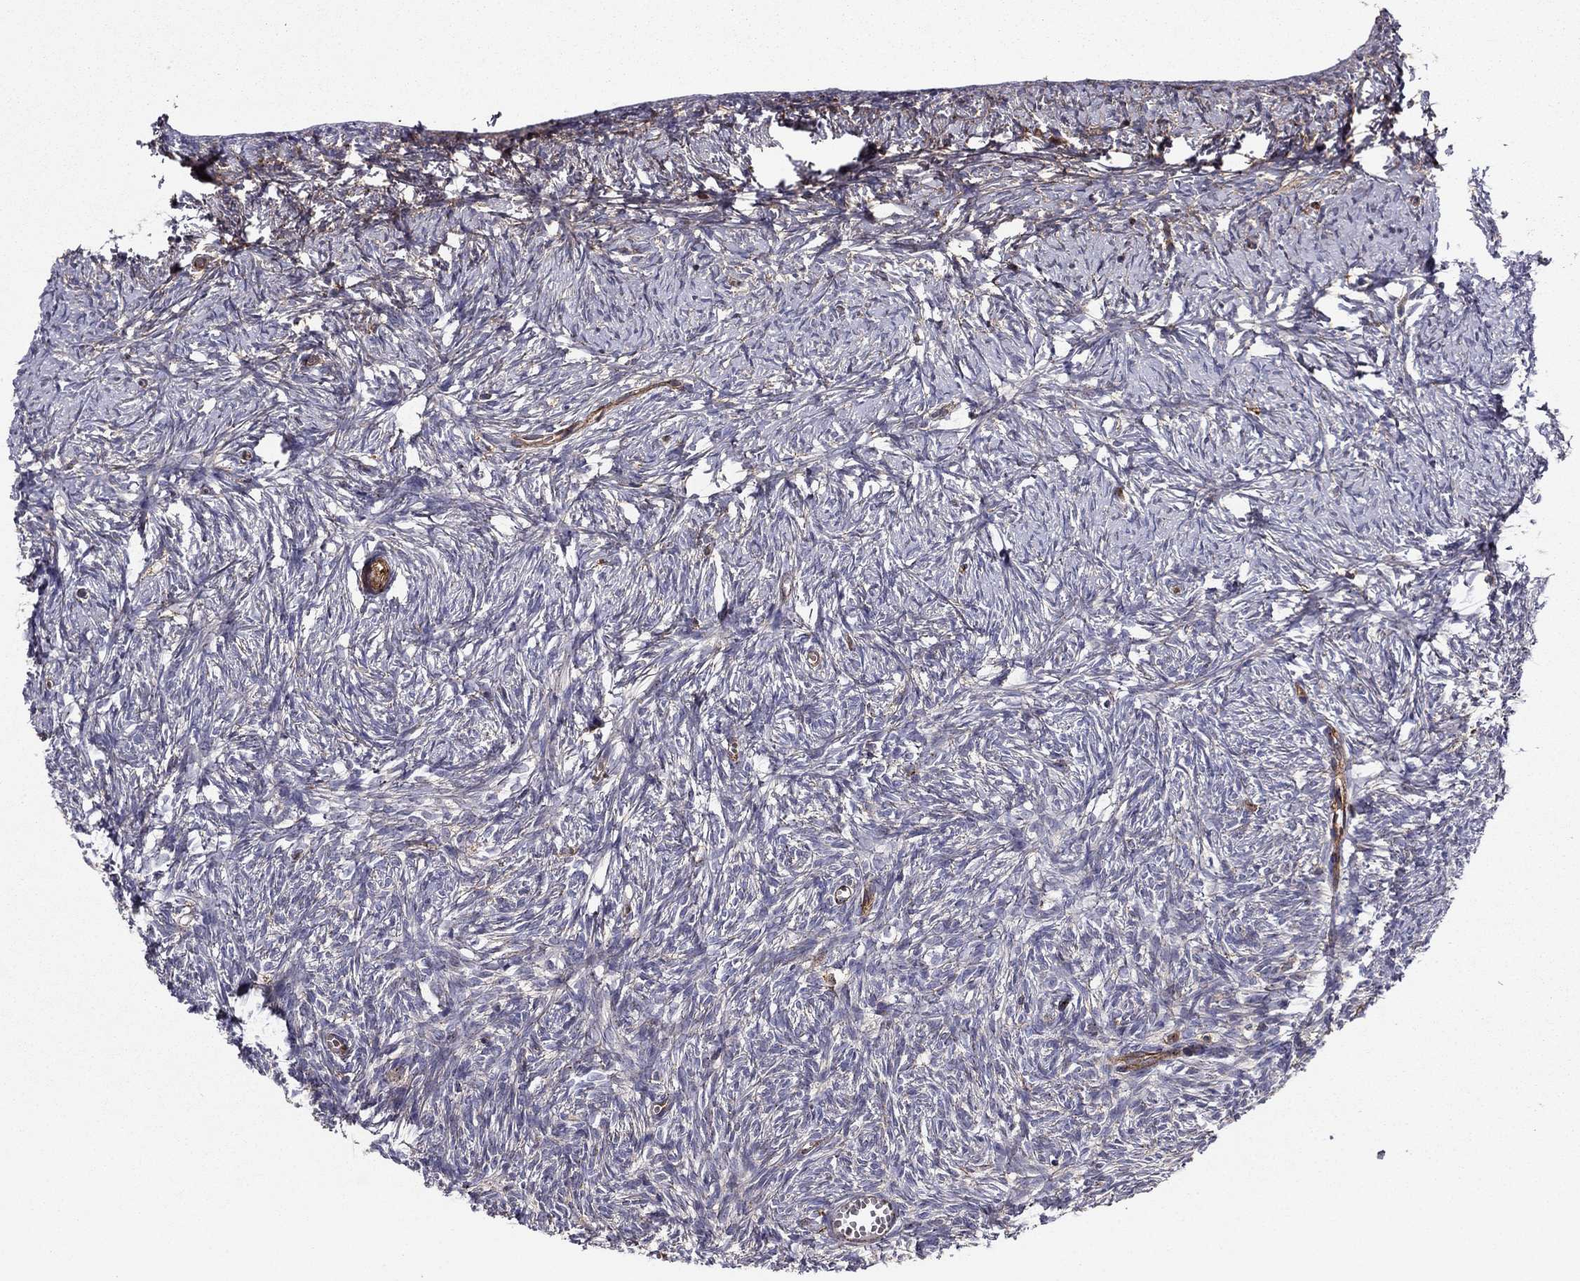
{"staining": {"intensity": "negative", "quantity": "none", "location": "none"}, "tissue": "ovary", "cell_type": "Ovarian stroma cells", "image_type": "normal", "snomed": [{"axis": "morphology", "description": "Normal tissue, NOS"}, {"axis": "topography", "description": "Ovary"}], "caption": "High magnification brightfield microscopy of unremarkable ovary stained with DAB (3,3'-diaminobenzidine) (brown) and counterstained with hematoxylin (blue): ovarian stroma cells show no significant positivity. (Brightfield microscopy of DAB IHC at high magnification).", "gene": "EHBP1L1", "patient": {"sex": "female", "age": 43}}